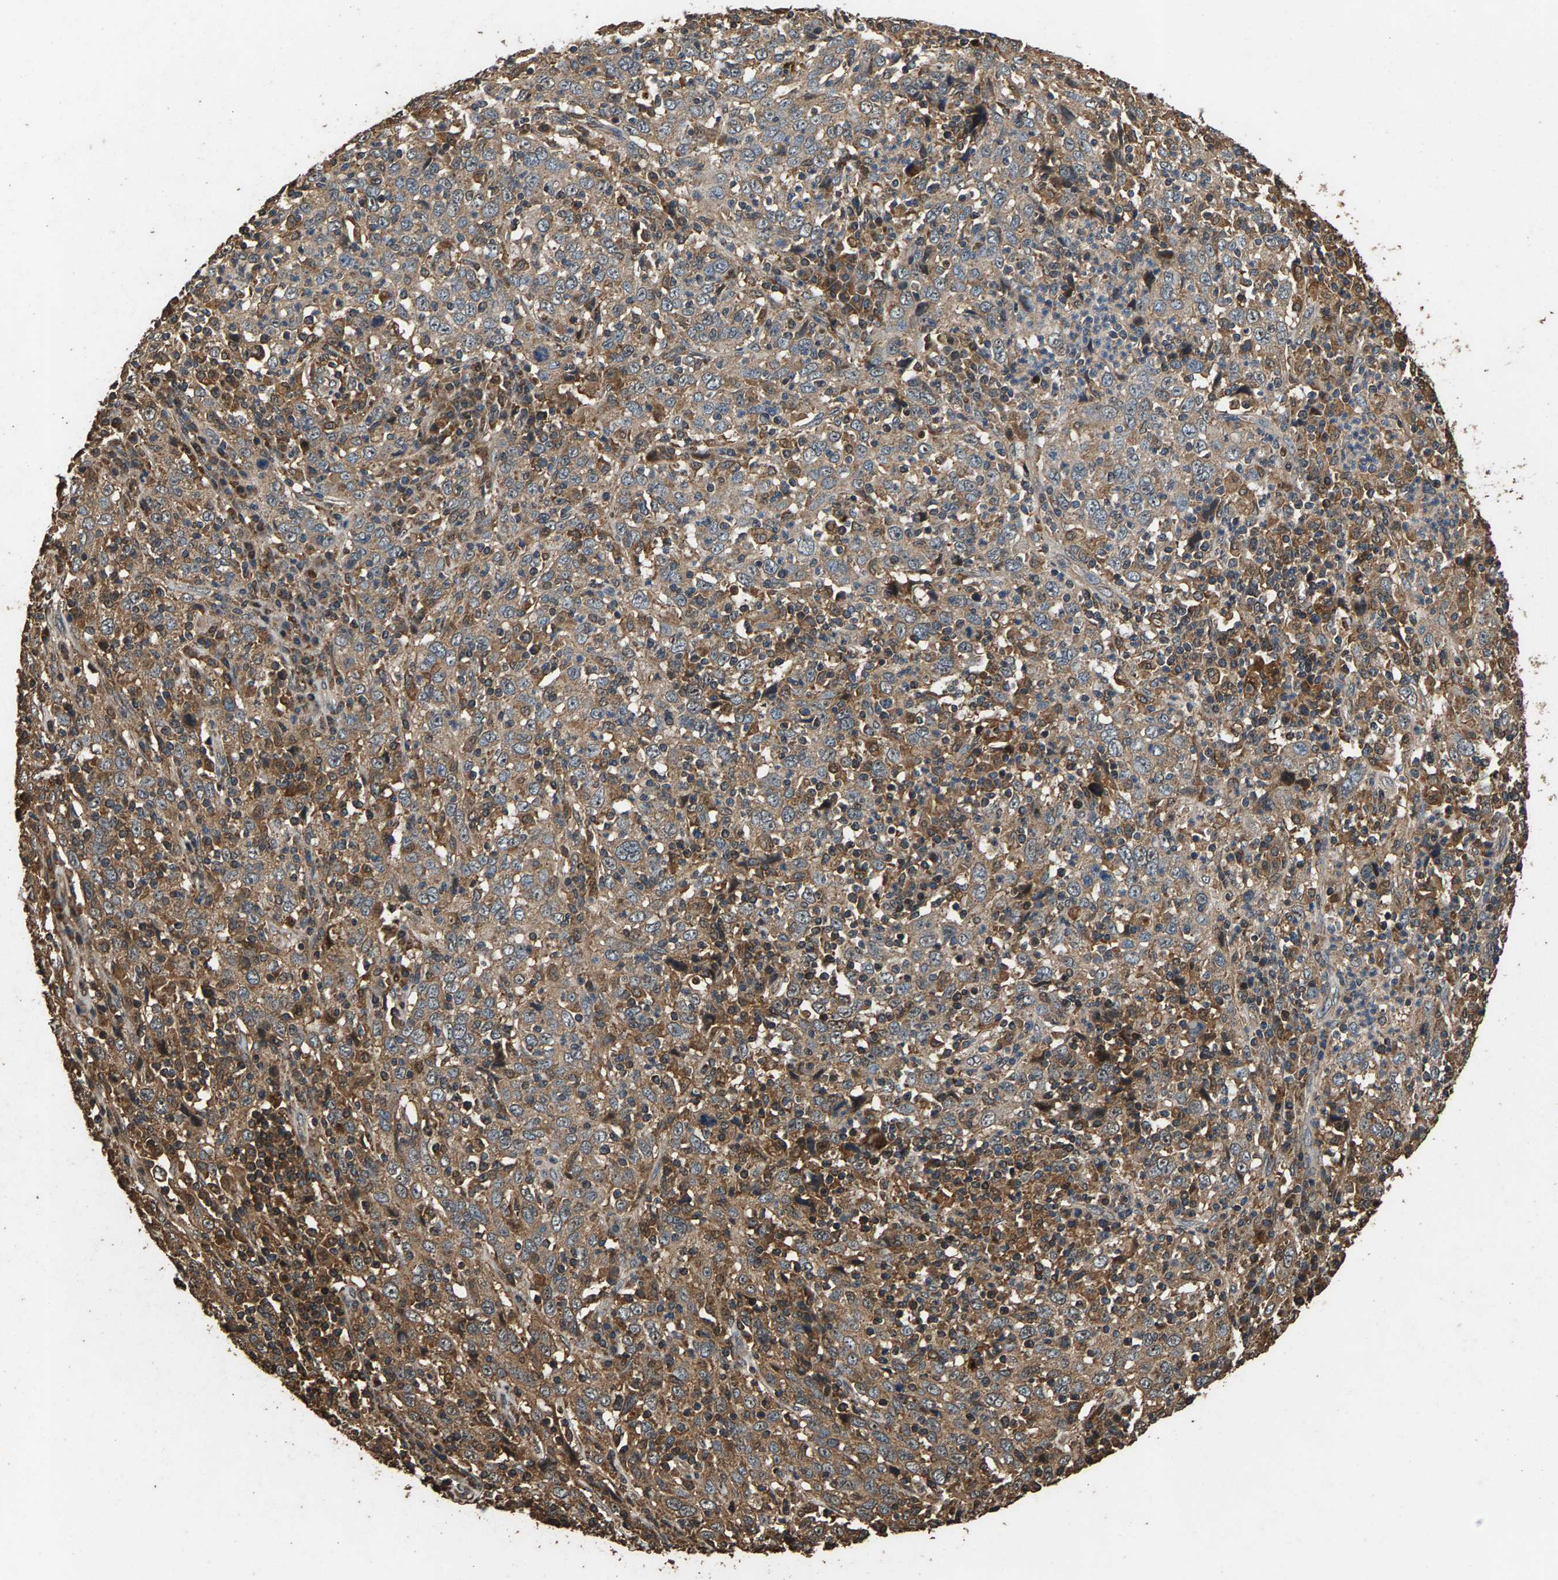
{"staining": {"intensity": "weak", "quantity": "25%-75%", "location": "cytoplasmic/membranous"}, "tissue": "cervical cancer", "cell_type": "Tumor cells", "image_type": "cancer", "snomed": [{"axis": "morphology", "description": "Squamous cell carcinoma, NOS"}, {"axis": "topography", "description": "Cervix"}], "caption": "A low amount of weak cytoplasmic/membranous staining is seen in about 25%-75% of tumor cells in squamous cell carcinoma (cervical) tissue.", "gene": "MRPL27", "patient": {"sex": "female", "age": 46}}